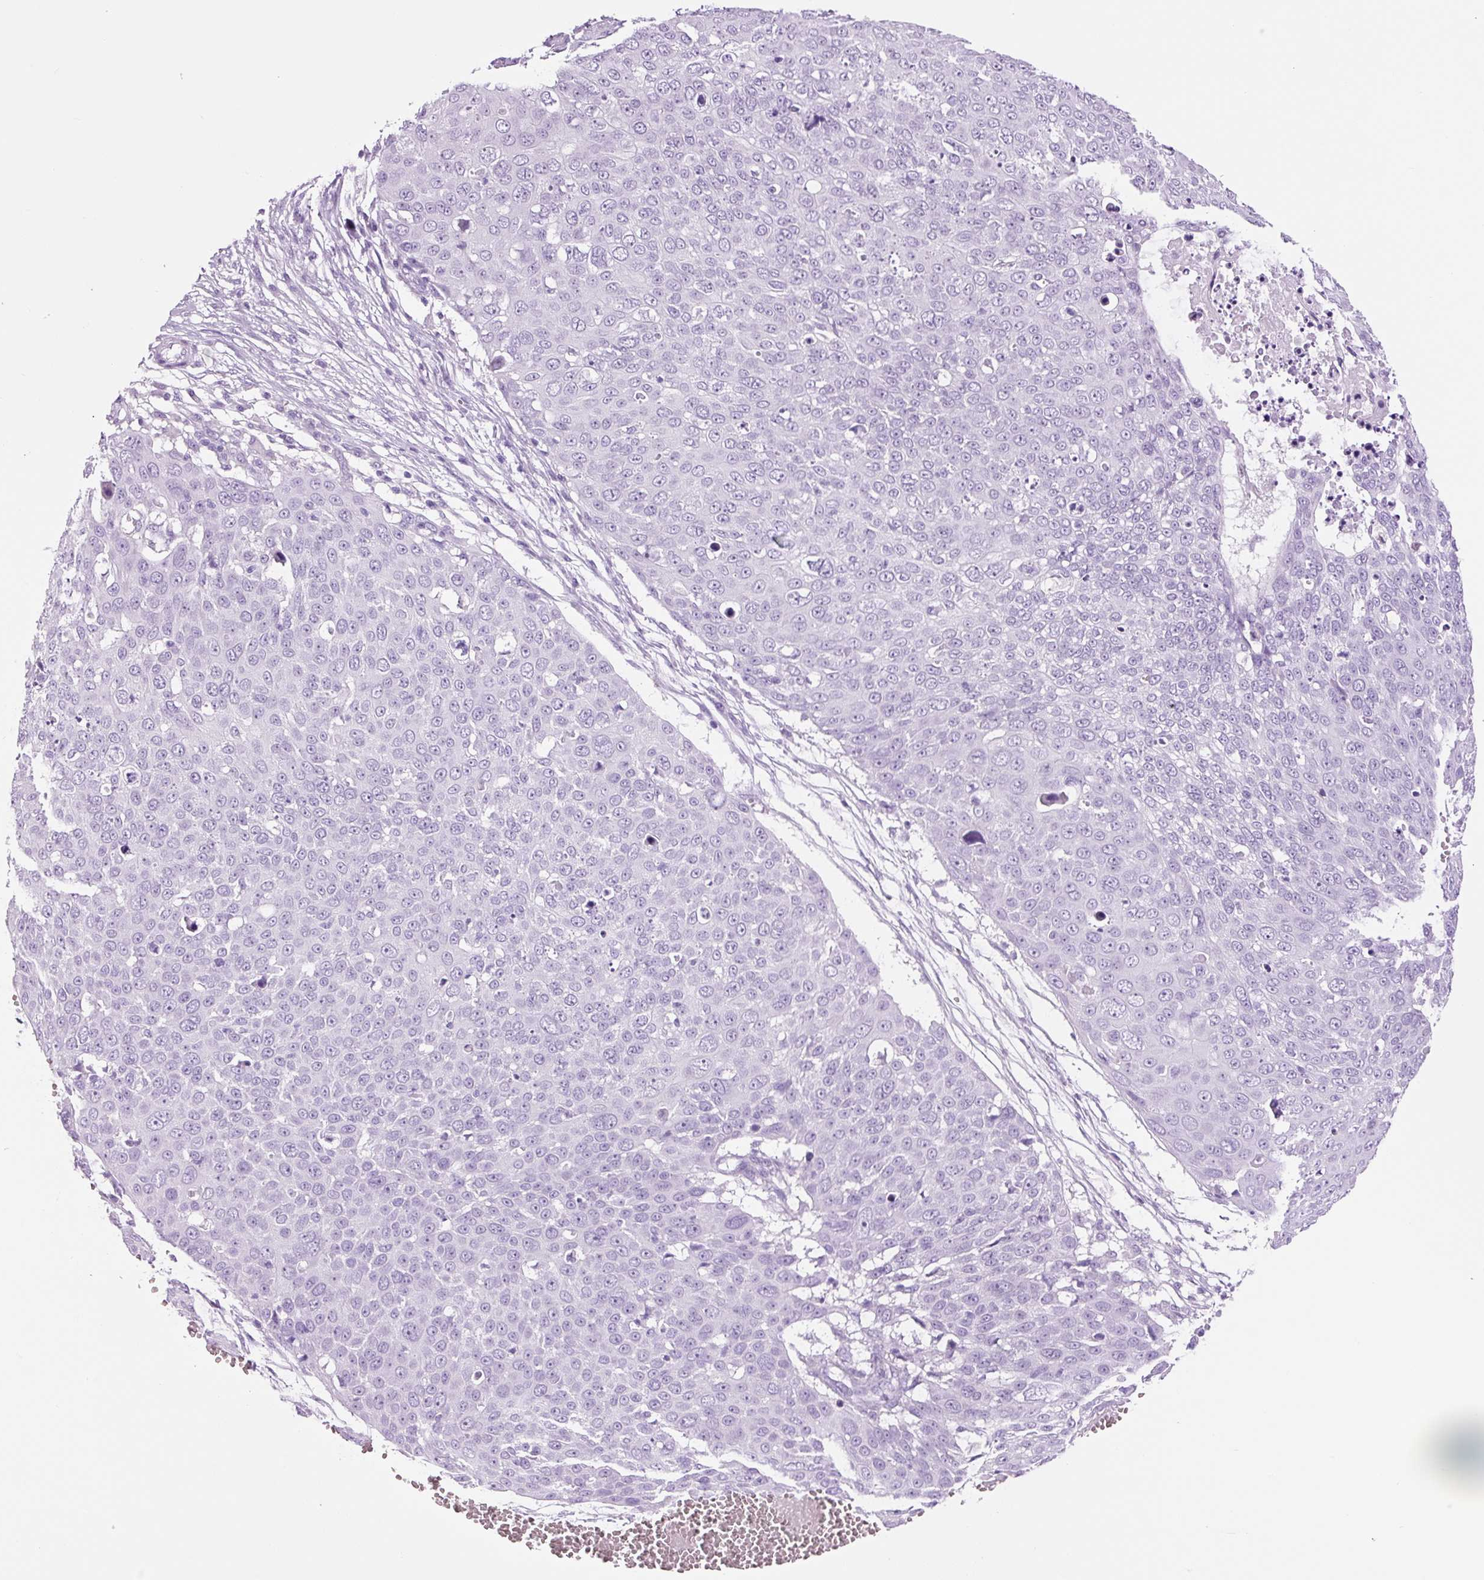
{"staining": {"intensity": "negative", "quantity": "none", "location": "none"}, "tissue": "skin cancer", "cell_type": "Tumor cells", "image_type": "cancer", "snomed": [{"axis": "morphology", "description": "Squamous cell carcinoma, NOS"}, {"axis": "topography", "description": "Skin"}], "caption": "DAB (3,3'-diaminobenzidine) immunohistochemical staining of human skin squamous cell carcinoma shows no significant staining in tumor cells.", "gene": "ADSS1", "patient": {"sex": "male", "age": 71}}